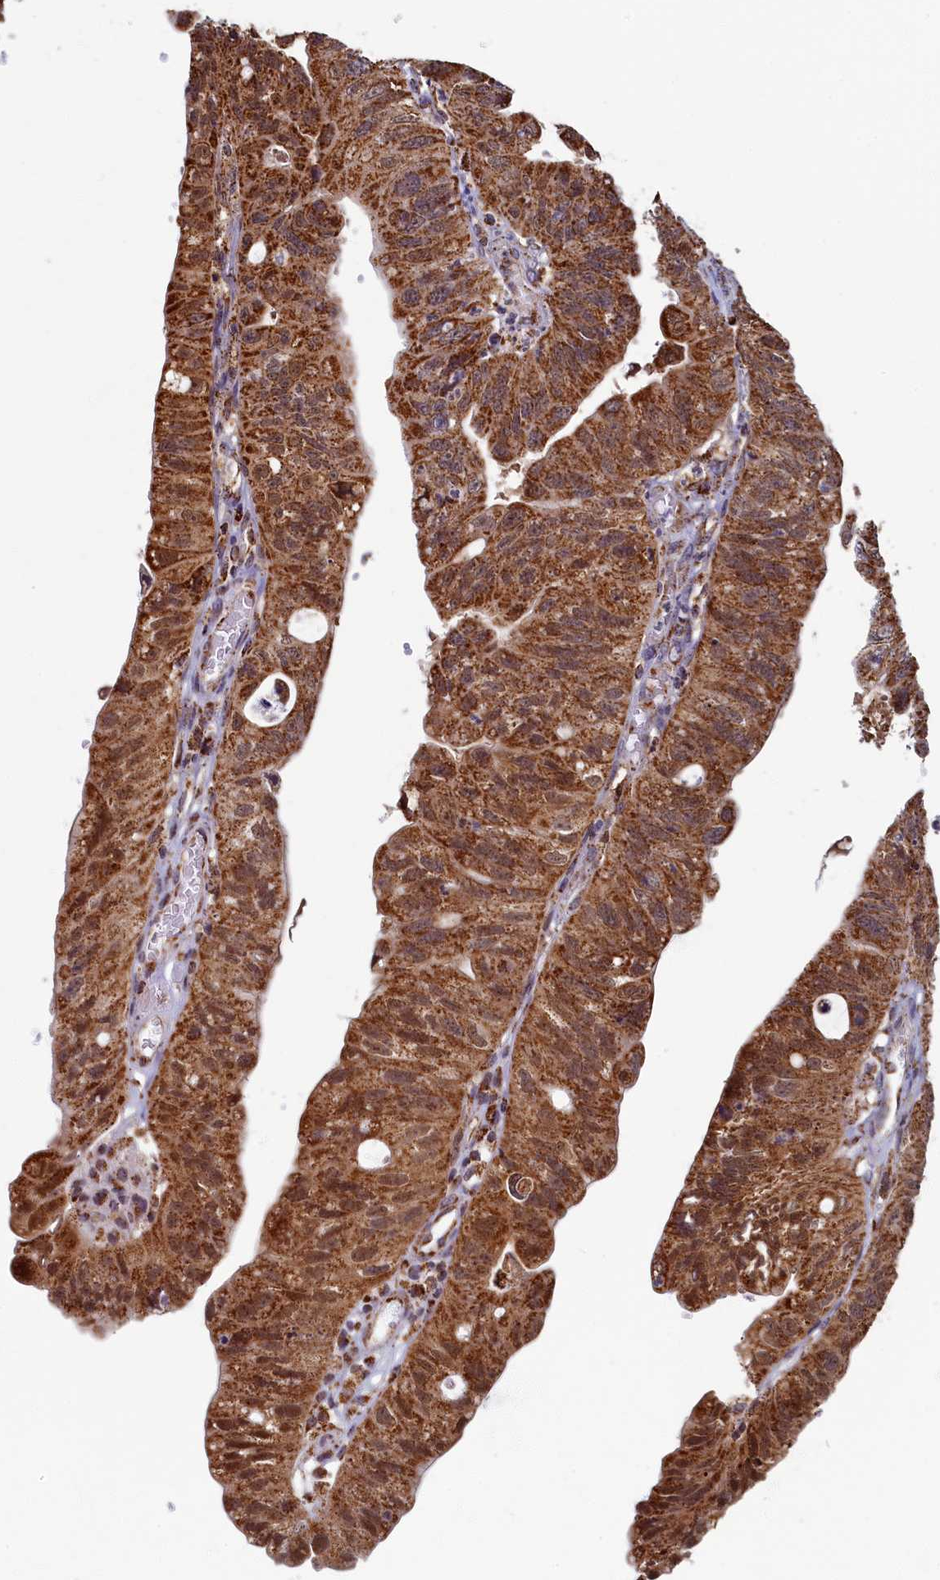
{"staining": {"intensity": "strong", "quantity": ">75%", "location": "cytoplasmic/membranous"}, "tissue": "stomach cancer", "cell_type": "Tumor cells", "image_type": "cancer", "snomed": [{"axis": "morphology", "description": "Adenocarcinoma, NOS"}, {"axis": "topography", "description": "Stomach"}], "caption": "Immunohistochemical staining of adenocarcinoma (stomach) displays high levels of strong cytoplasmic/membranous positivity in about >75% of tumor cells.", "gene": "SPR", "patient": {"sex": "male", "age": 59}}